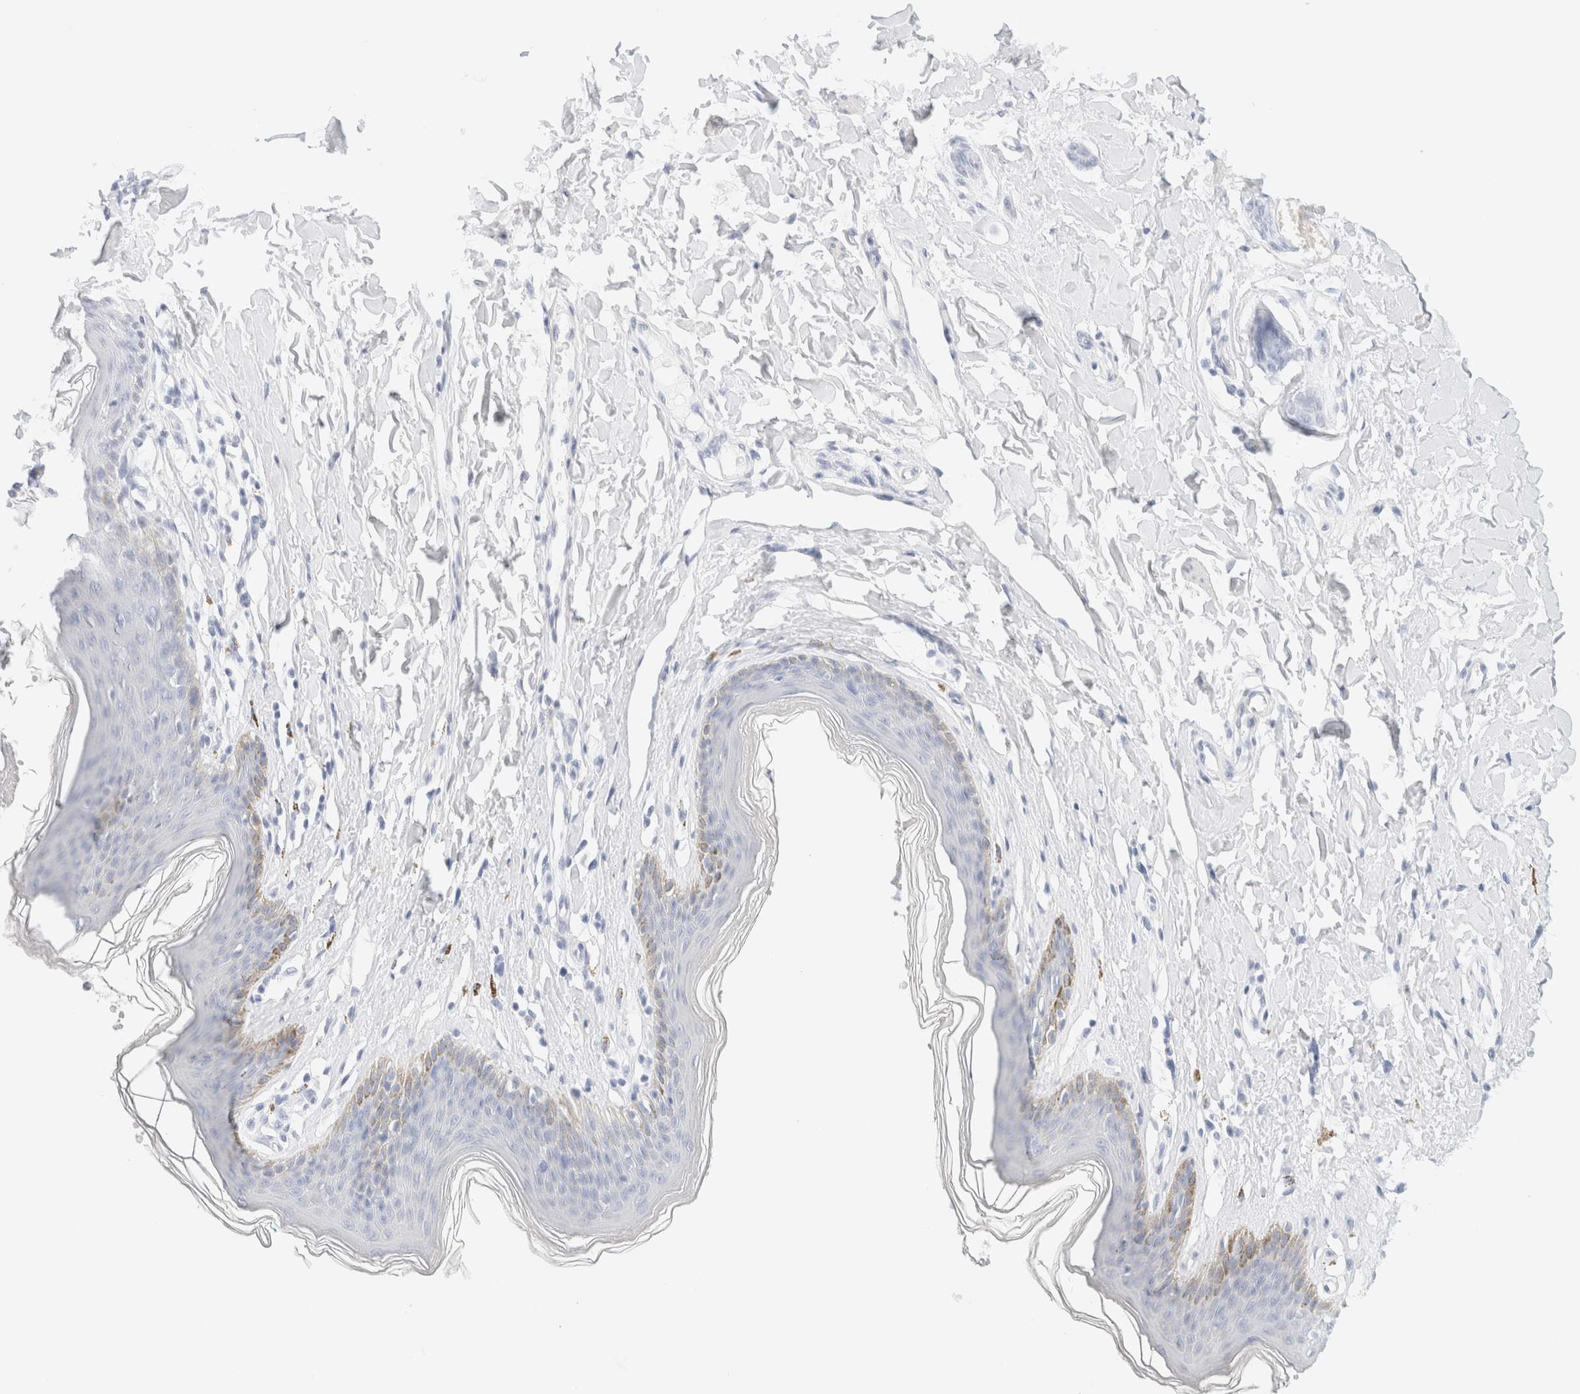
{"staining": {"intensity": "moderate", "quantity": "<25%", "location": "cytoplasmic/membranous"}, "tissue": "skin", "cell_type": "Epidermal cells", "image_type": "normal", "snomed": [{"axis": "morphology", "description": "Normal tissue, NOS"}, {"axis": "topography", "description": "Vulva"}], "caption": "An immunohistochemistry (IHC) micrograph of benign tissue is shown. Protein staining in brown shows moderate cytoplasmic/membranous positivity in skin within epidermal cells.", "gene": "DPYS", "patient": {"sex": "female", "age": 66}}